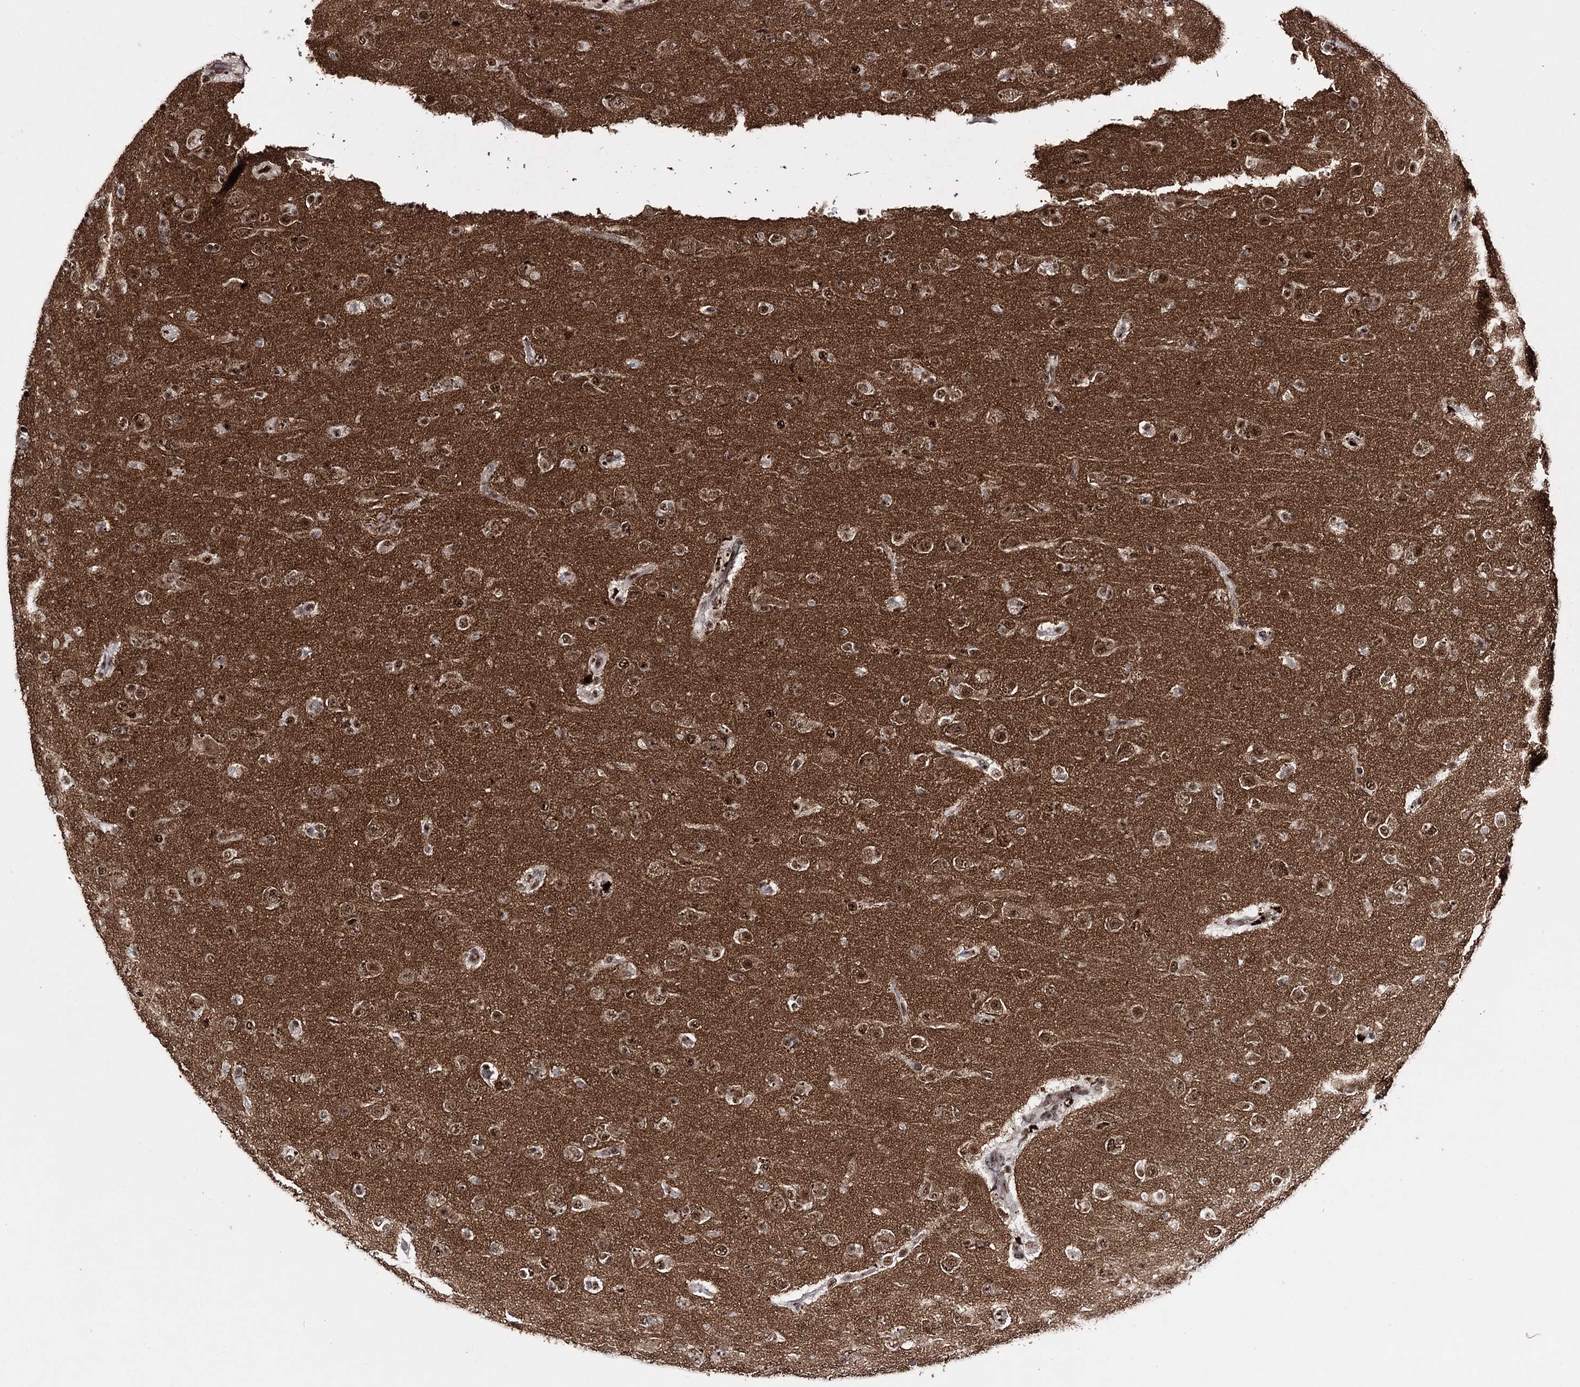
{"staining": {"intensity": "strong", "quantity": ">75%", "location": "nuclear"}, "tissue": "glioma", "cell_type": "Tumor cells", "image_type": "cancer", "snomed": [{"axis": "morphology", "description": "Glioma, malignant, Low grade"}, {"axis": "topography", "description": "Brain"}], "caption": "Malignant glioma (low-grade) tissue displays strong nuclear expression in about >75% of tumor cells, visualized by immunohistochemistry.", "gene": "PRPF40A", "patient": {"sex": "male", "age": 65}}